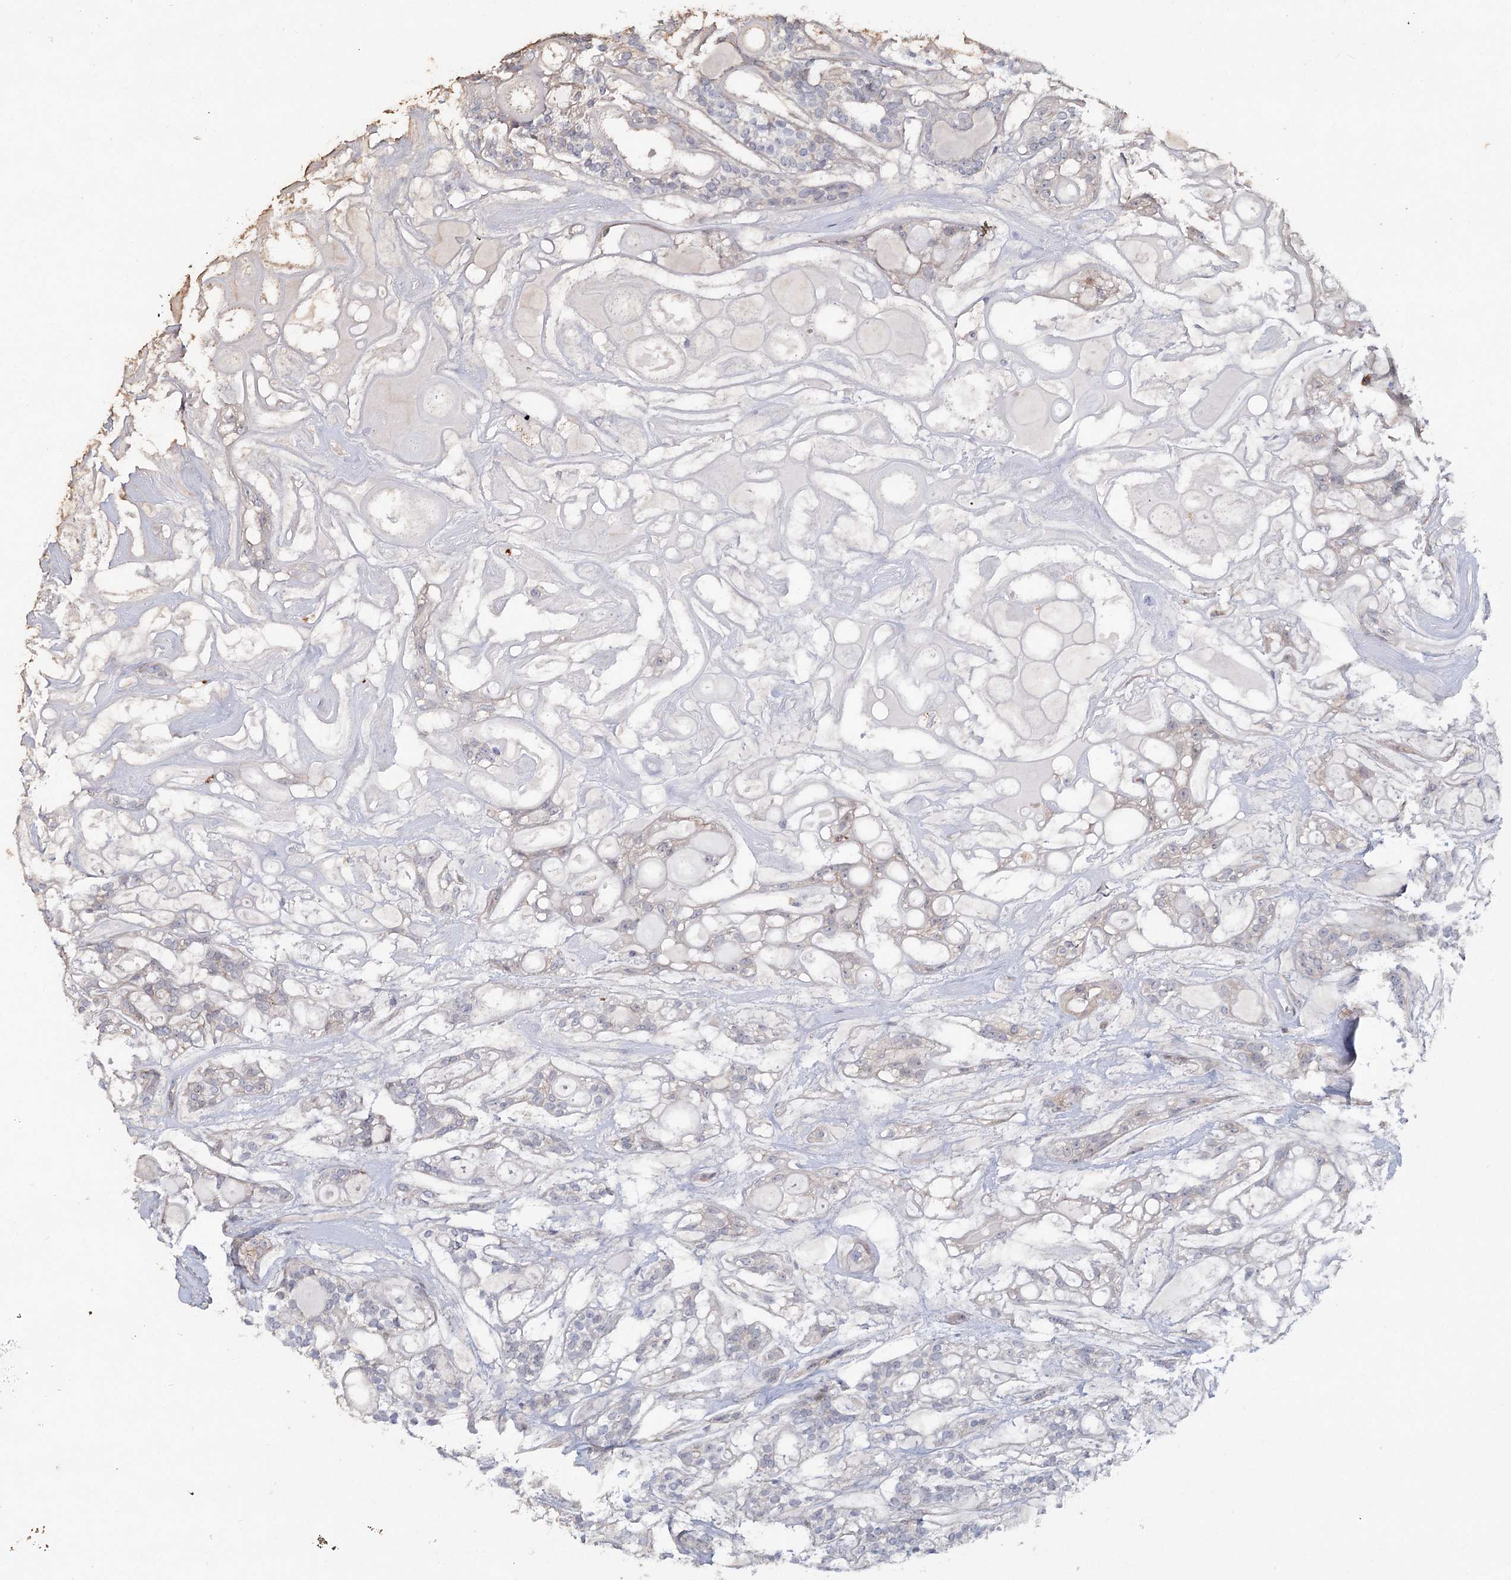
{"staining": {"intensity": "negative", "quantity": "none", "location": "none"}, "tissue": "head and neck cancer", "cell_type": "Tumor cells", "image_type": "cancer", "snomed": [{"axis": "morphology", "description": "Adenocarcinoma, NOS"}, {"axis": "topography", "description": "Head-Neck"}], "caption": "Immunohistochemistry image of human adenocarcinoma (head and neck) stained for a protein (brown), which exhibits no expression in tumor cells. (Immunohistochemistry, brightfield microscopy, high magnification).", "gene": "MAP3K13", "patient": {"sex": "male", "age": 66}}